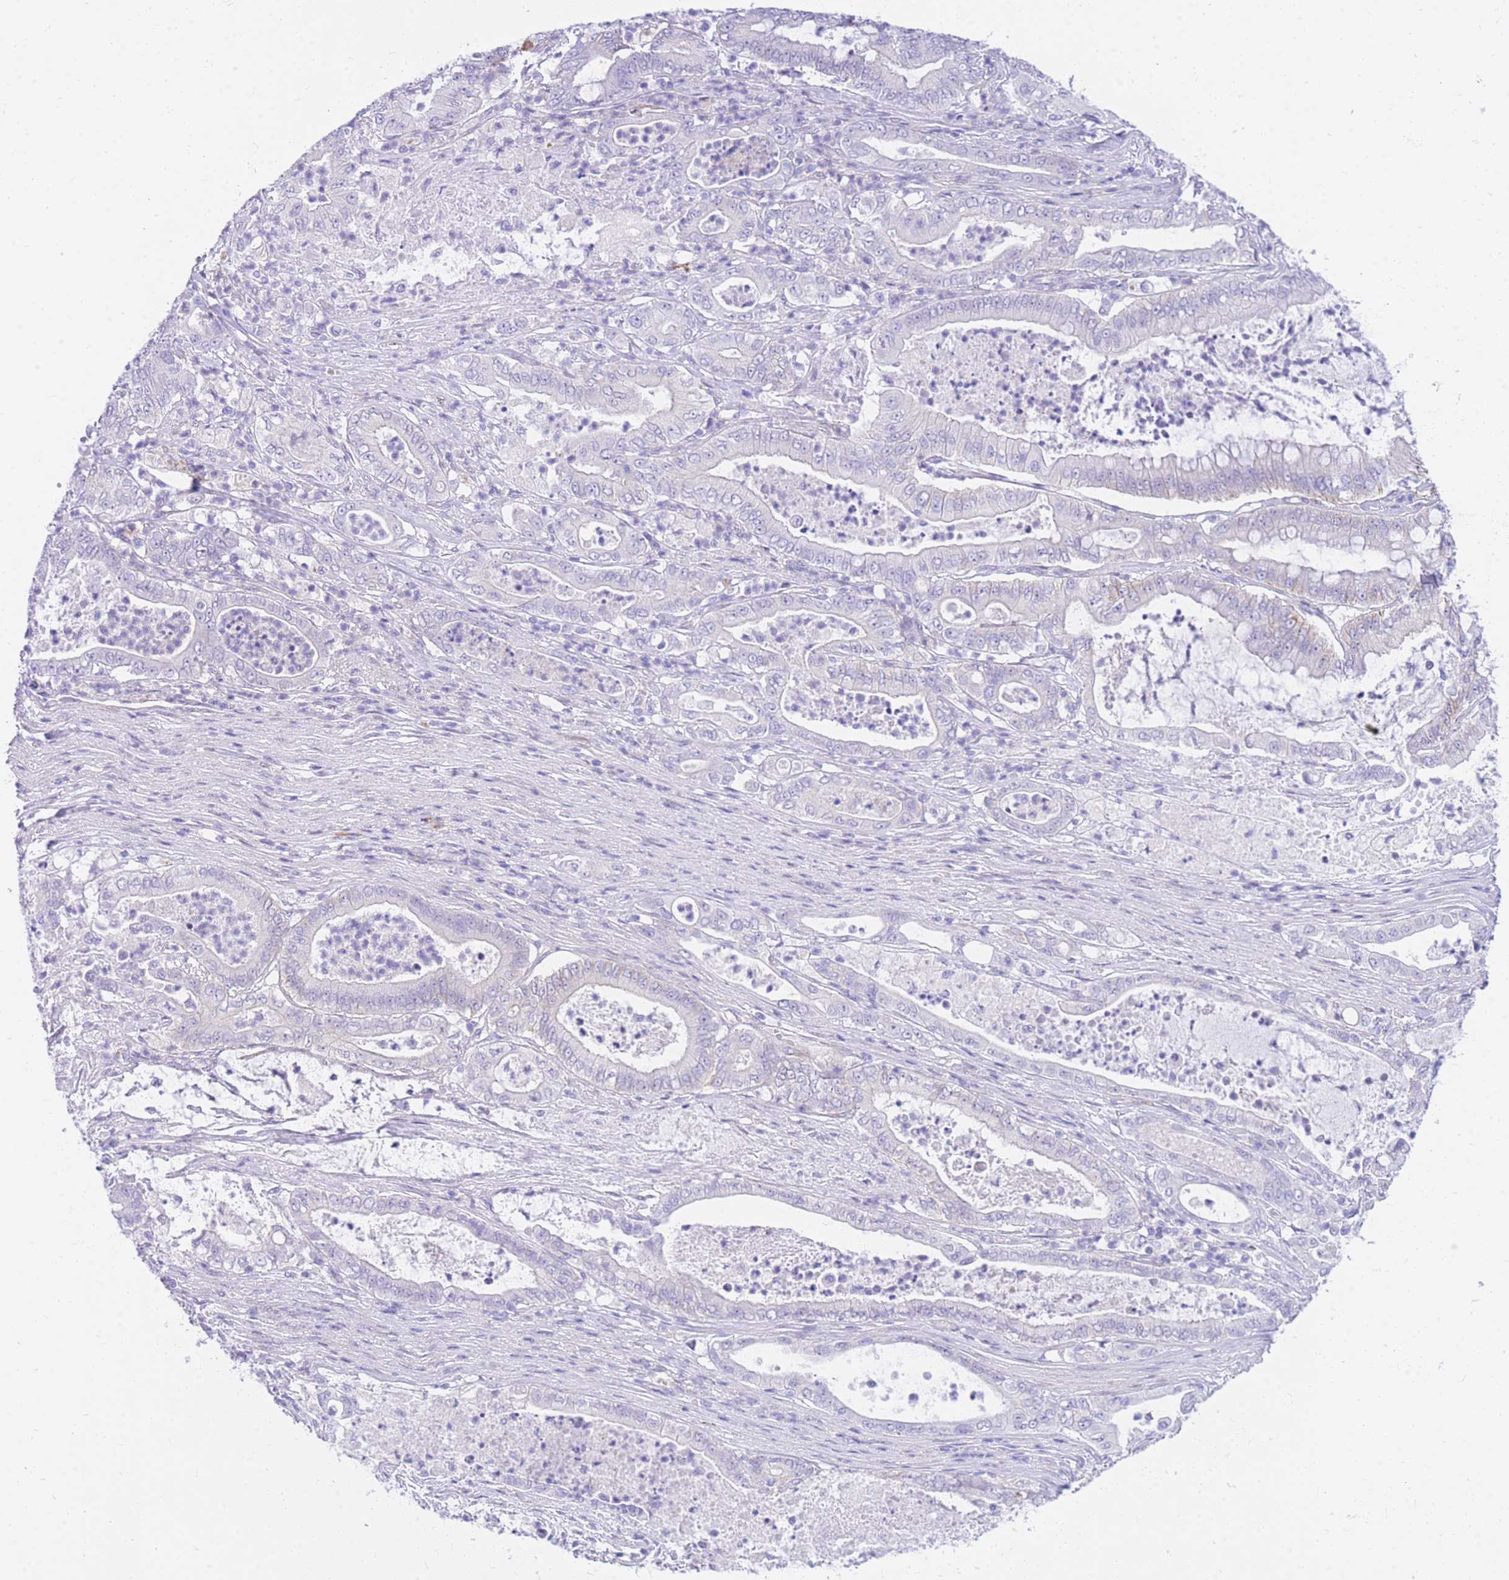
{"staining": {"intensity": "negative", "quantity": "none", "location": "none"}, "tissue": "pancreatic cancer", "cell_type": "Tumor cells", "image_type": "cancer", "snomed": [{"axis": "morphology", "description": "Adenocarcinoma, NOS"}, {"axis": "topography", "description": "Pancreas"}], "caption": "A histopathology image of human pancreatic cancer (adenocarcinoma) is negative for staining in tumor cells.", "gene": "SRSF12", "patient": {"sex": "male", "age": 71}}